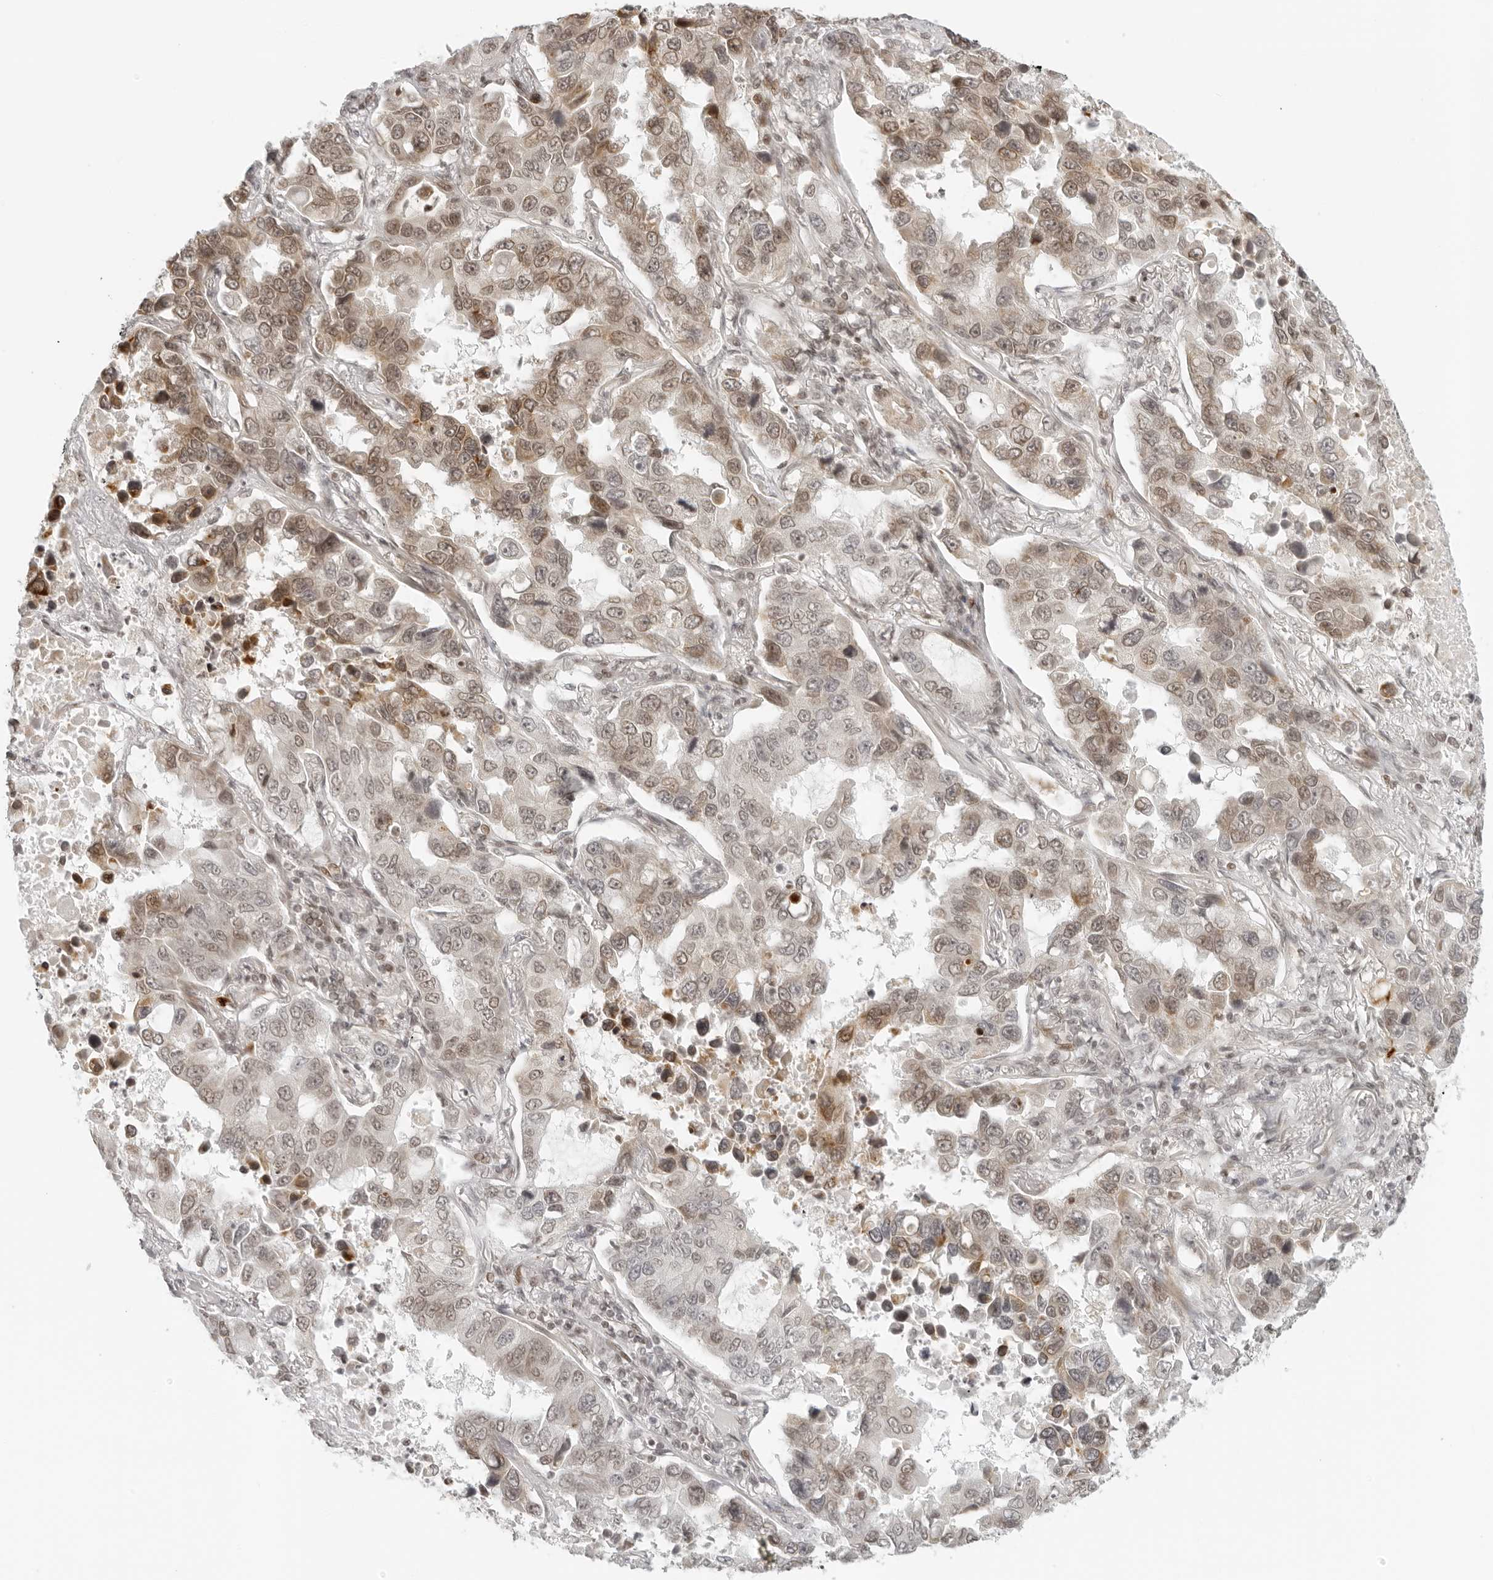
{"staining": {"intensity": "weak", "quantity": ">75%", "location": "cytoplasmic/membranous,nuclear"}, "tissue": "lung cancer", "cell_type": "Tumor cells", "image_type": "cancer", "snomed": [{"axis": "morphology", "description": "Adenocarcinoma, NOS"}, {"axis": "topography", "description": "Lung"}], "caption": "Protein analysis of lung cancer (adenocarcinoma) tissue reveals weak cytoplasmic/membranous and nuclear positivity in about >75% of tumor cells.", "gene": "ZNF407", "patient": {"sex": "male", "age": 64}}